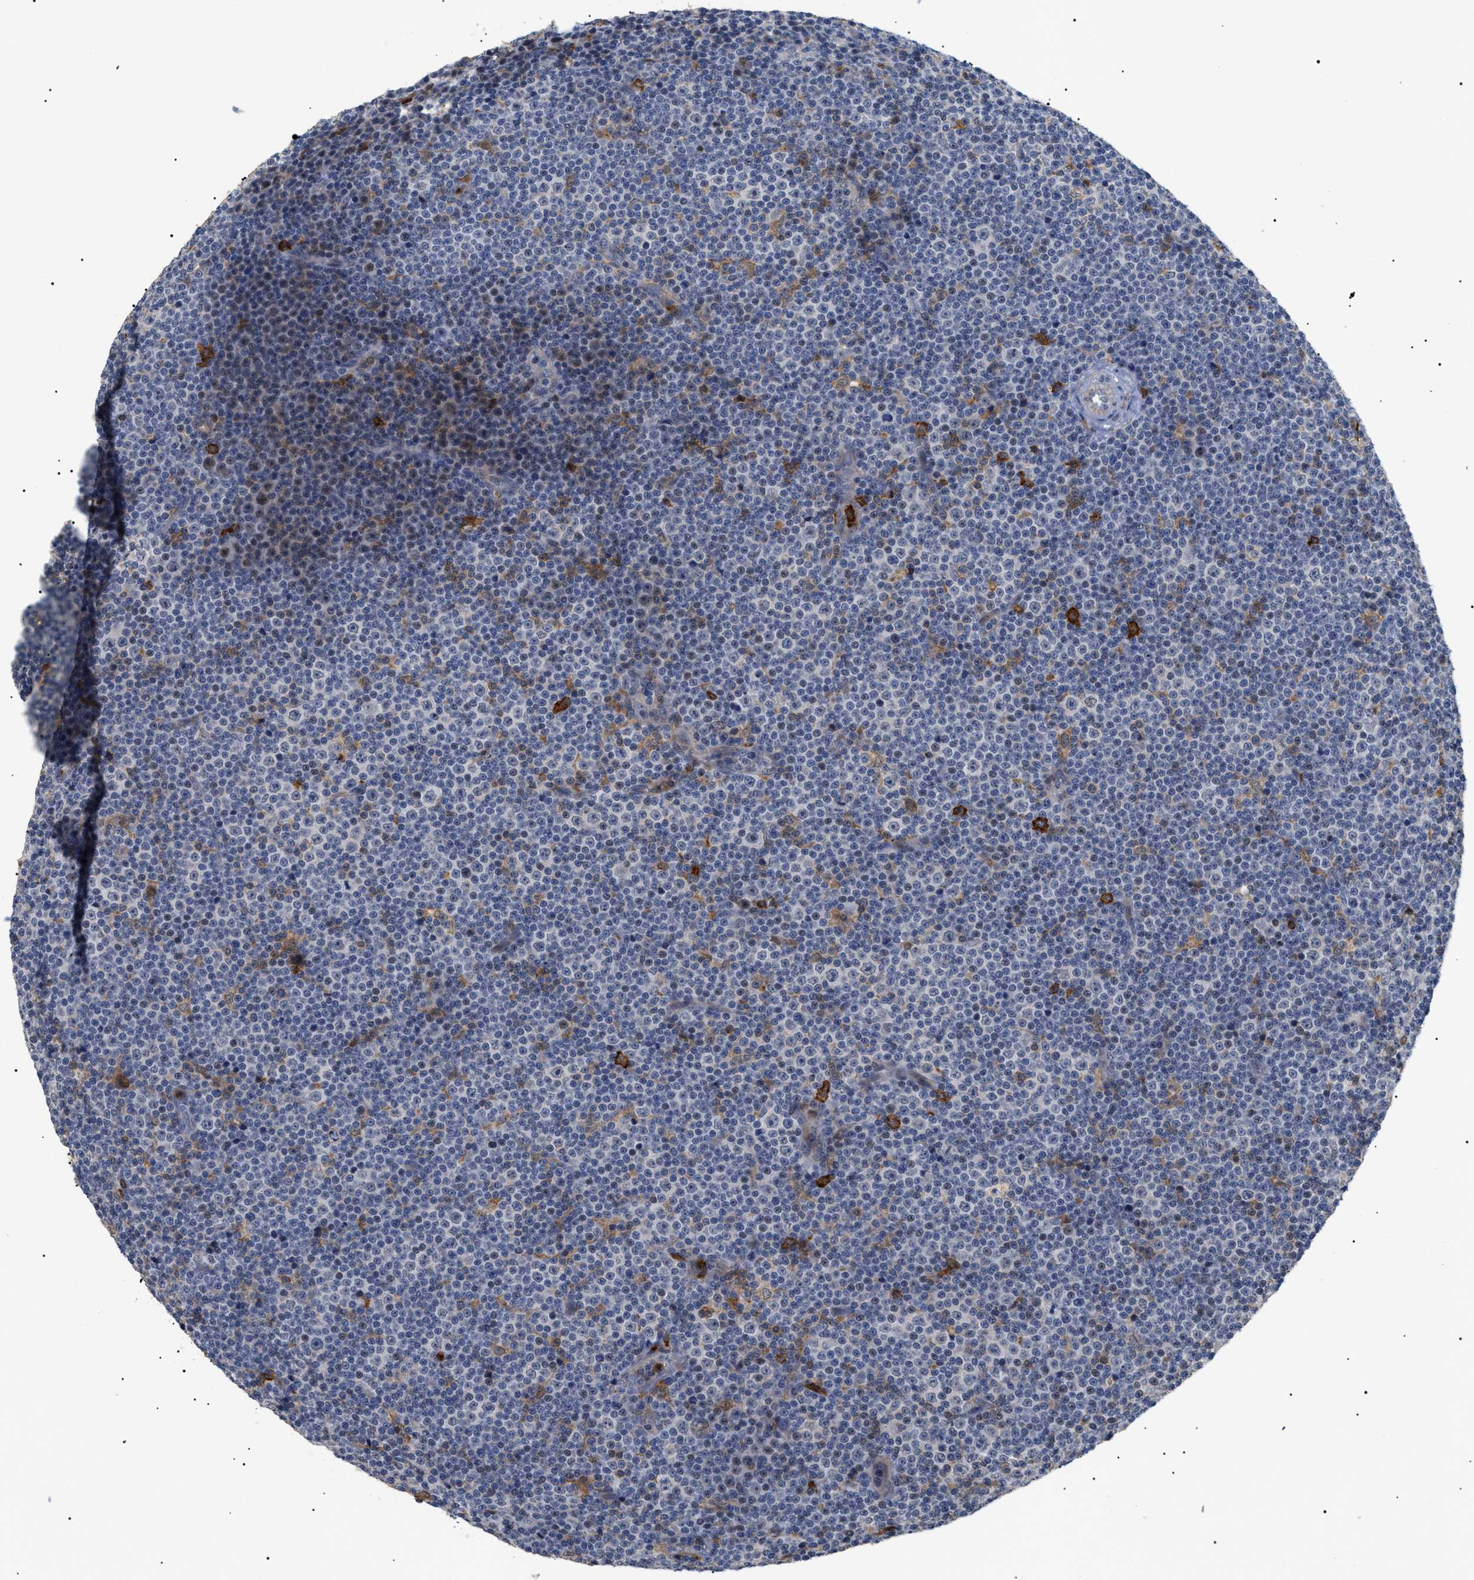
{"staining": {"intensity": "negative", "quantity": "none", "location": "none"}, "tissue": "lymphoma", "cell_type": "Tumor cells", "image_type": "cancer", "snomed": [{"axis": "morphology", "description": "Malignant lymphoma, non-Hodgkin's type, Low grade"}, {"axis": "topography", "description": "Lymph node"}], "caption": "The image demonstrates no significant staining in tumor cells of lymphoma.", "gene": "CD300A", "patient": {"sex": "female", "age": 67}}